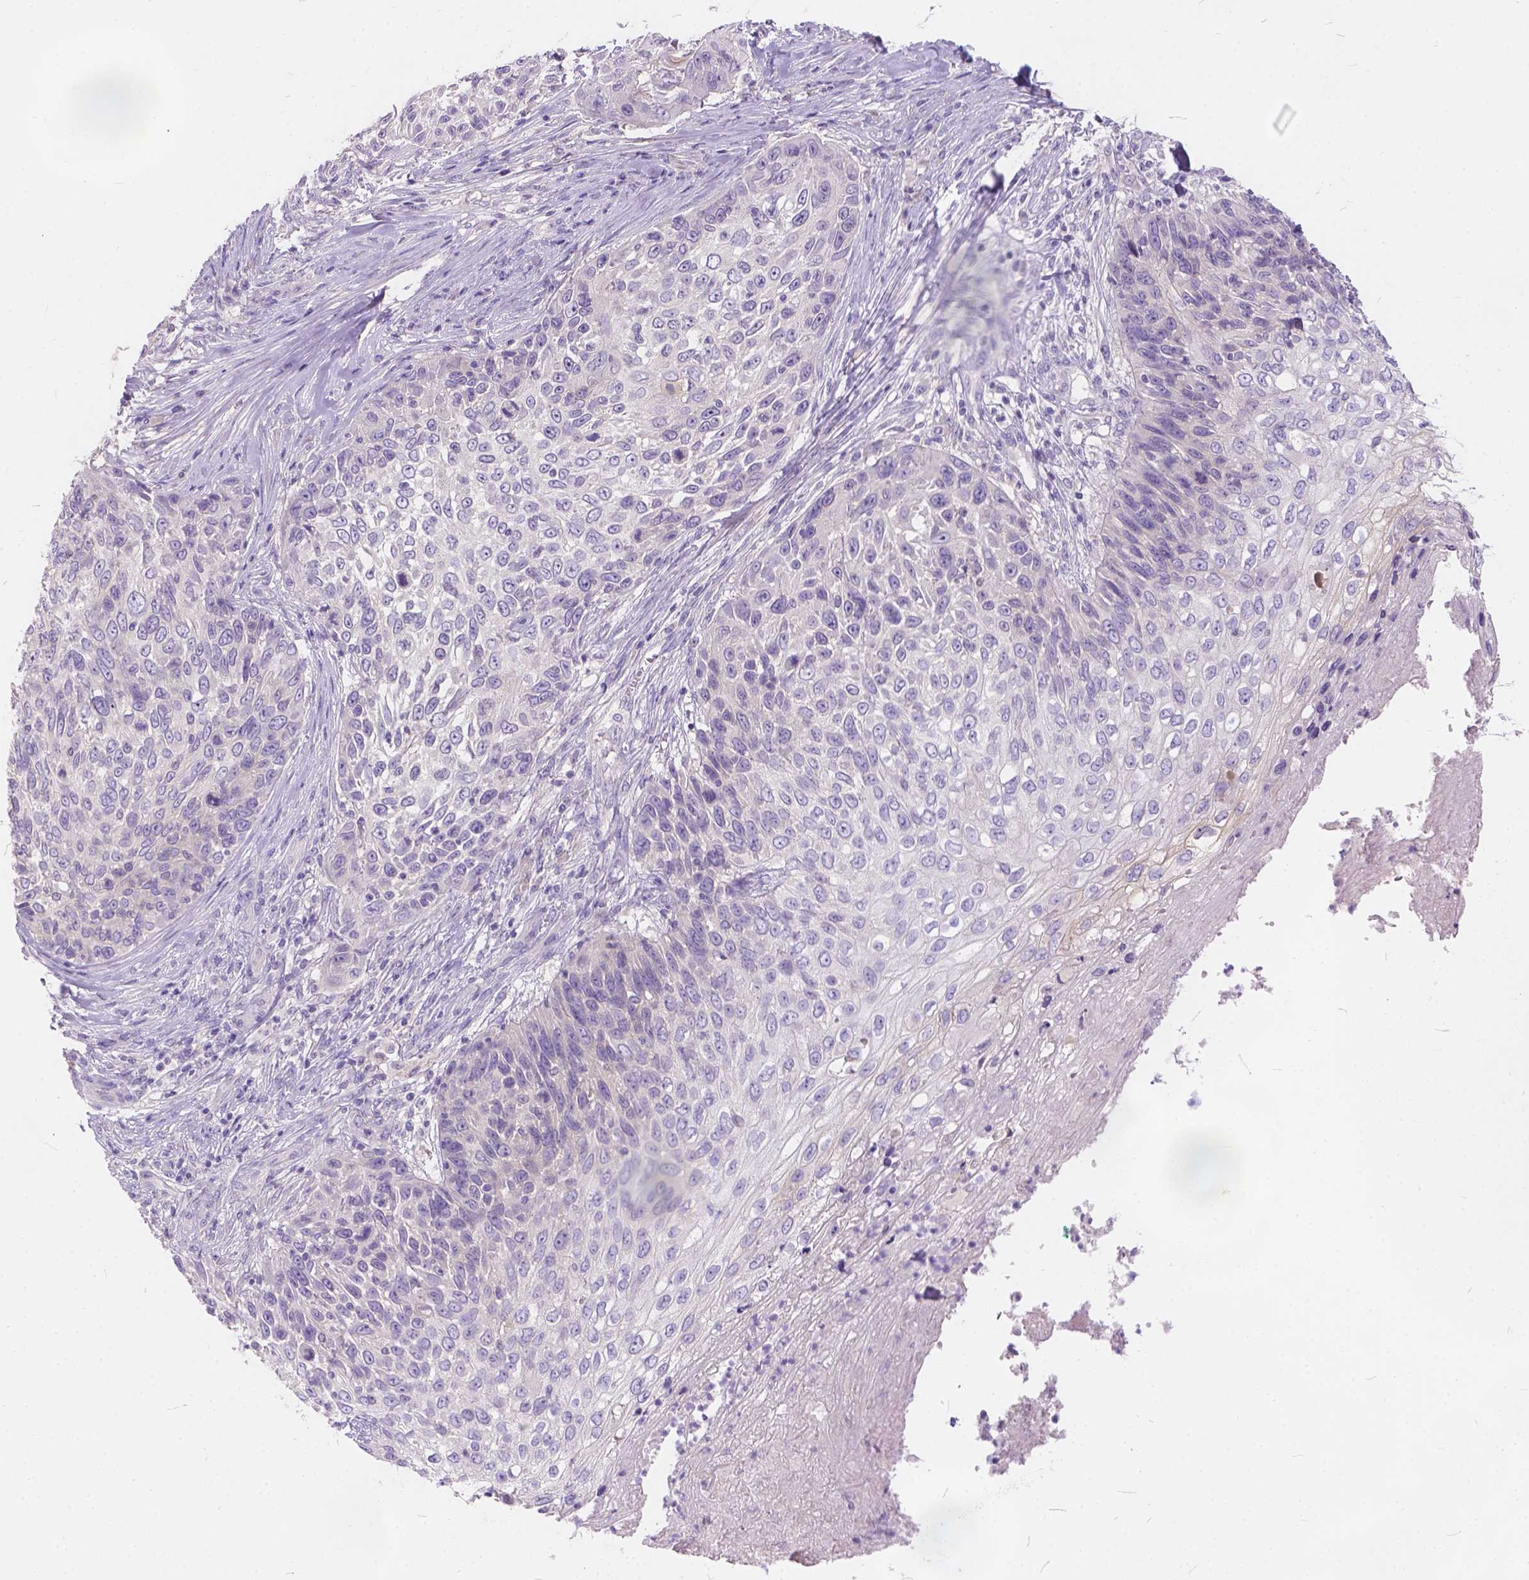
{"staining": {"intensity": "negative", "quantity": "none", "location": "none"}, "tissue": "skin cancer", "cell_type": "Tumor cells", "image_type": "cancer", "snomed": [{"axis": "morphology", "description": "Squamous cell carcinoma, NOS"}, {"axis": "topography", "description": "Skin"}], "caption": "This is a micrograph of IHC staining of skin squamous cell carcinoma, which shows no staining in tumor cells.", "gene": "PEX11G", "patient": {"sex": "male", "age": 92}}